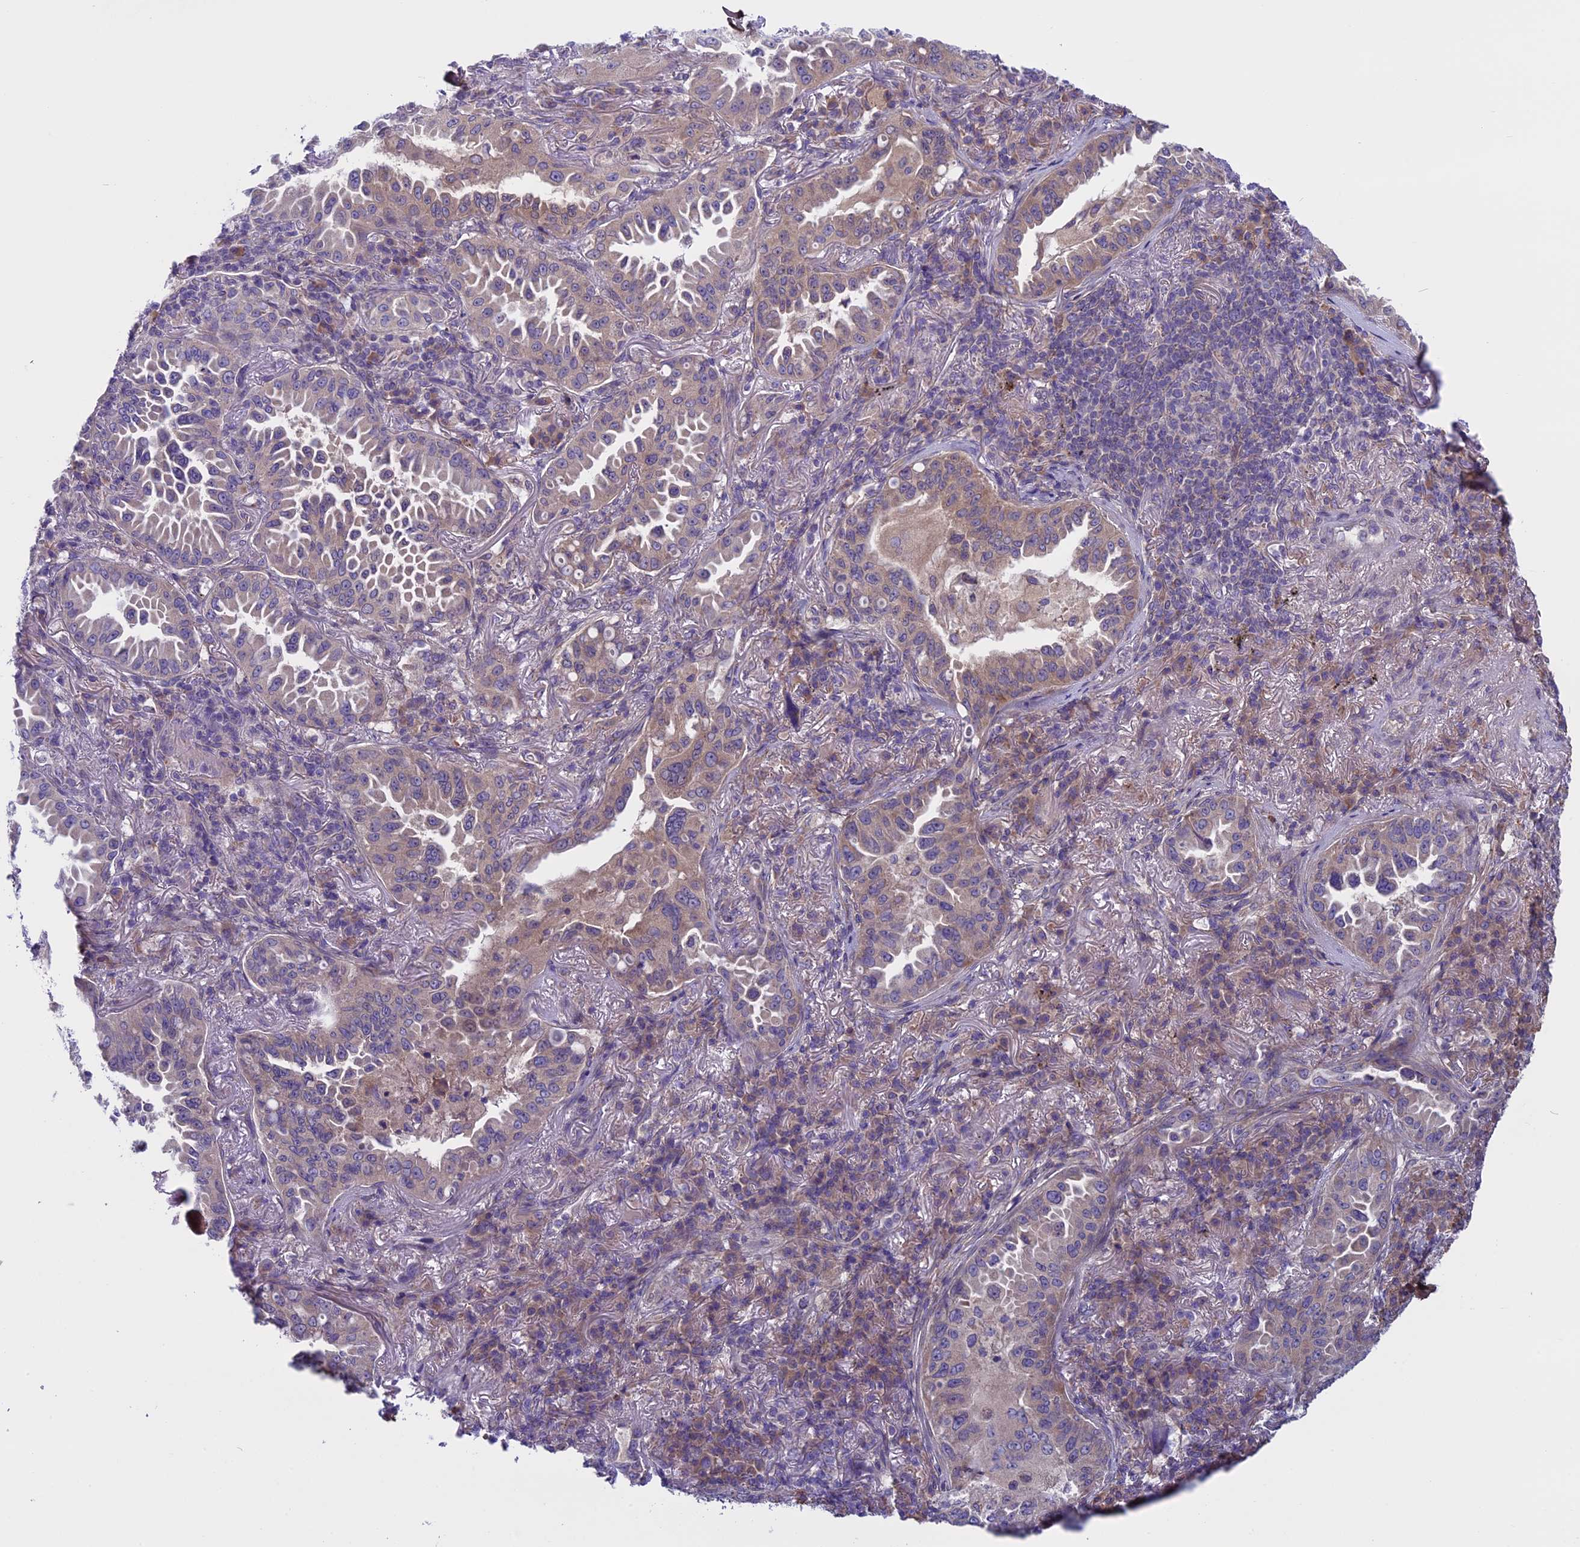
{"staining": {"intensity": "weak", "quantity": "<25%", "location": "cytoplasmic/membranous"}, "tissue": "lung cancer", "cell_type": "Tumor cells", "image_type": "cancer", "snomed": [{"axis": "morphology", "description": "Adenocarcinoma, NOS"}, {"axis": "topography", "description": "Lung"}], "caption": "Immunohistochemical staining of lung adenocarcinoma exhibits no significant expression in tumor cells. (DAB (3,3'-diaminobenzidine) immunohistochemistry (IHC) with hematoxylin counter stain).", "gene": "DCTN5", "patient": {"sex": "female", "age": 69}}